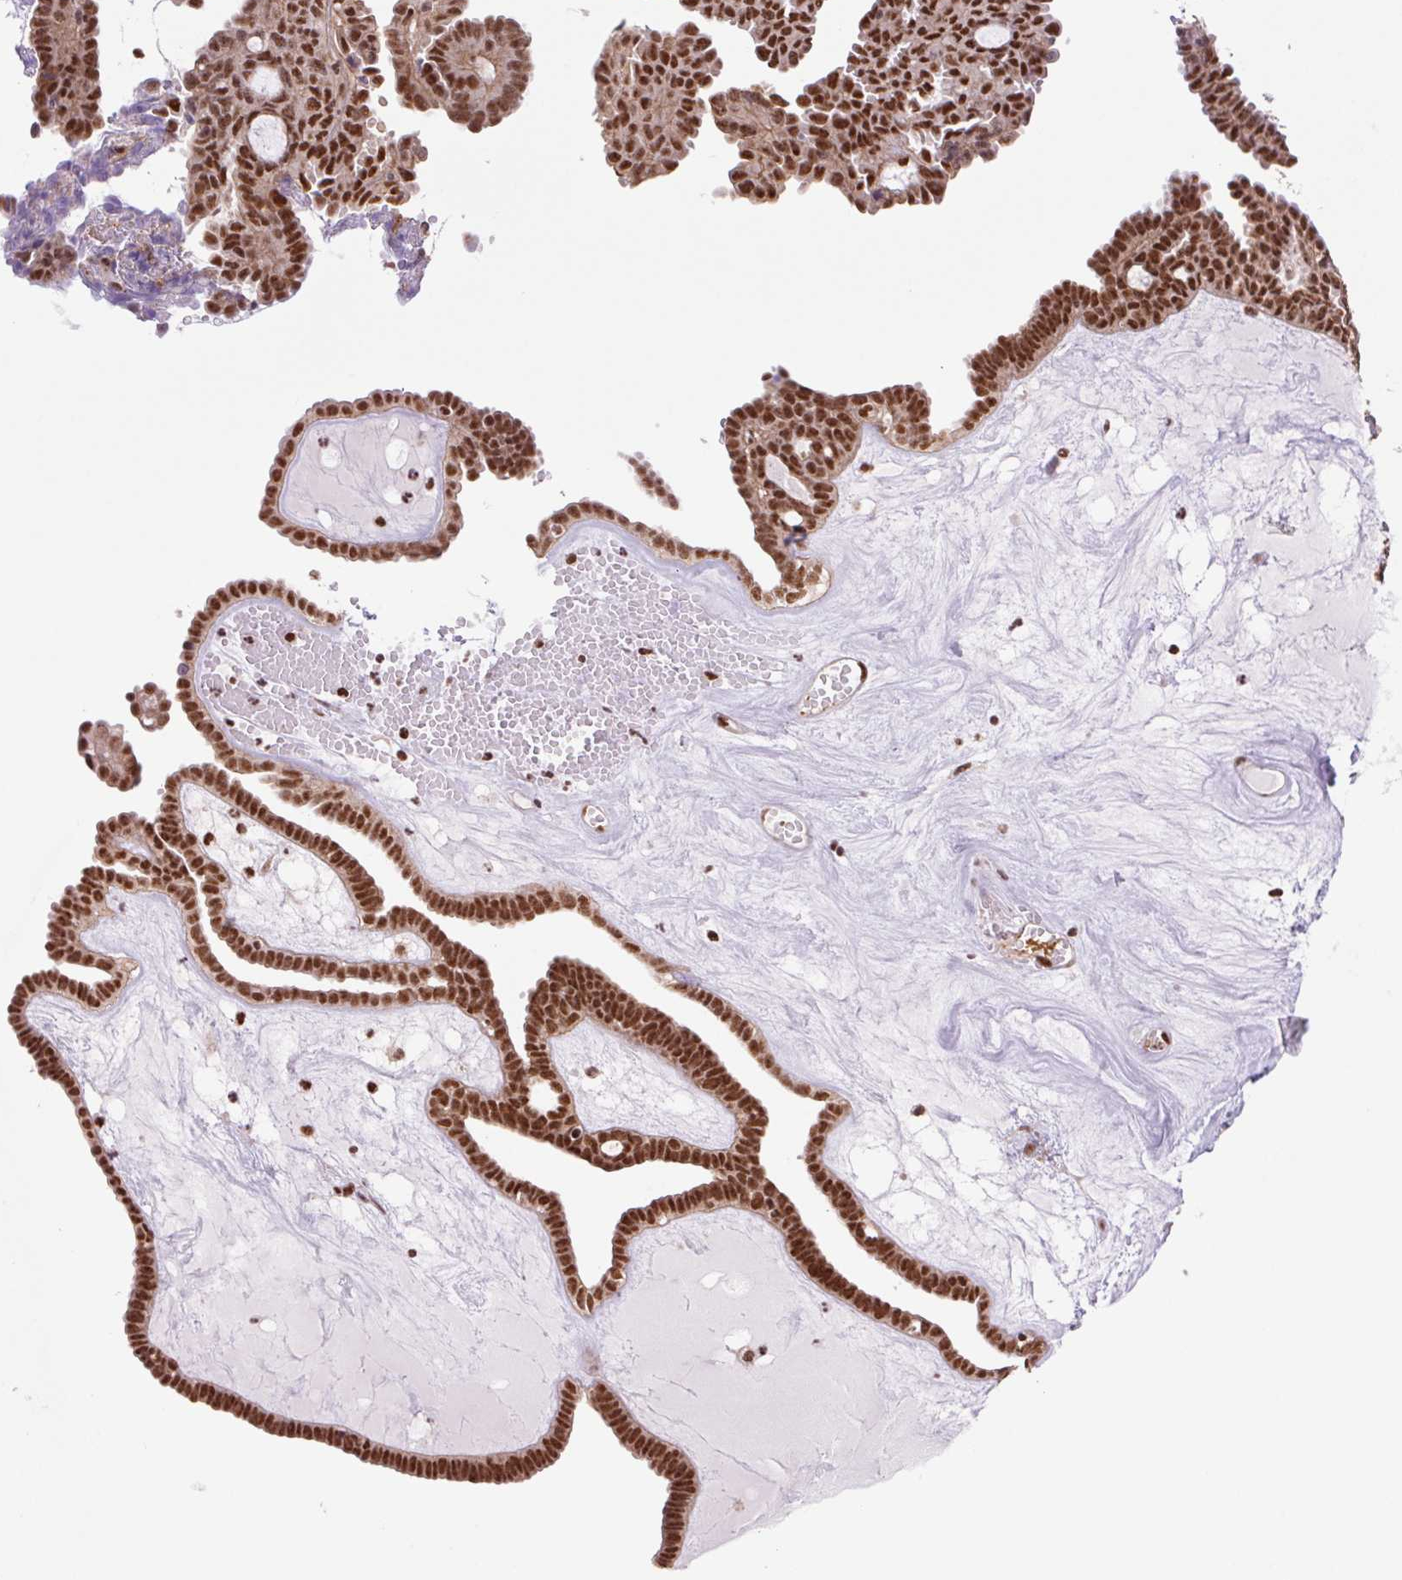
{"staining": {"intensity": "strong", "quantity": ">75%", "location": "cytoplasmic/membranous,nuclear"}, "tissue": "ovarian cancer", "cell_type": "Tumor cells", "image_type": "cancer", "snomed": [{"axis": "morphology", "description": "Cystadenocarcinoma, serous, NOS"}, {"axis": "topography", "description": "Ovary"}], "caption": "This image reveals immunohistochemistry (IHC) staining of human ovarian cancer, with high strong cytoplasmic/membranous and nuclear staining in about >75% of tumor cells.", "gene": "CWC25", "patient": {"sex": "female", "age": 71}}